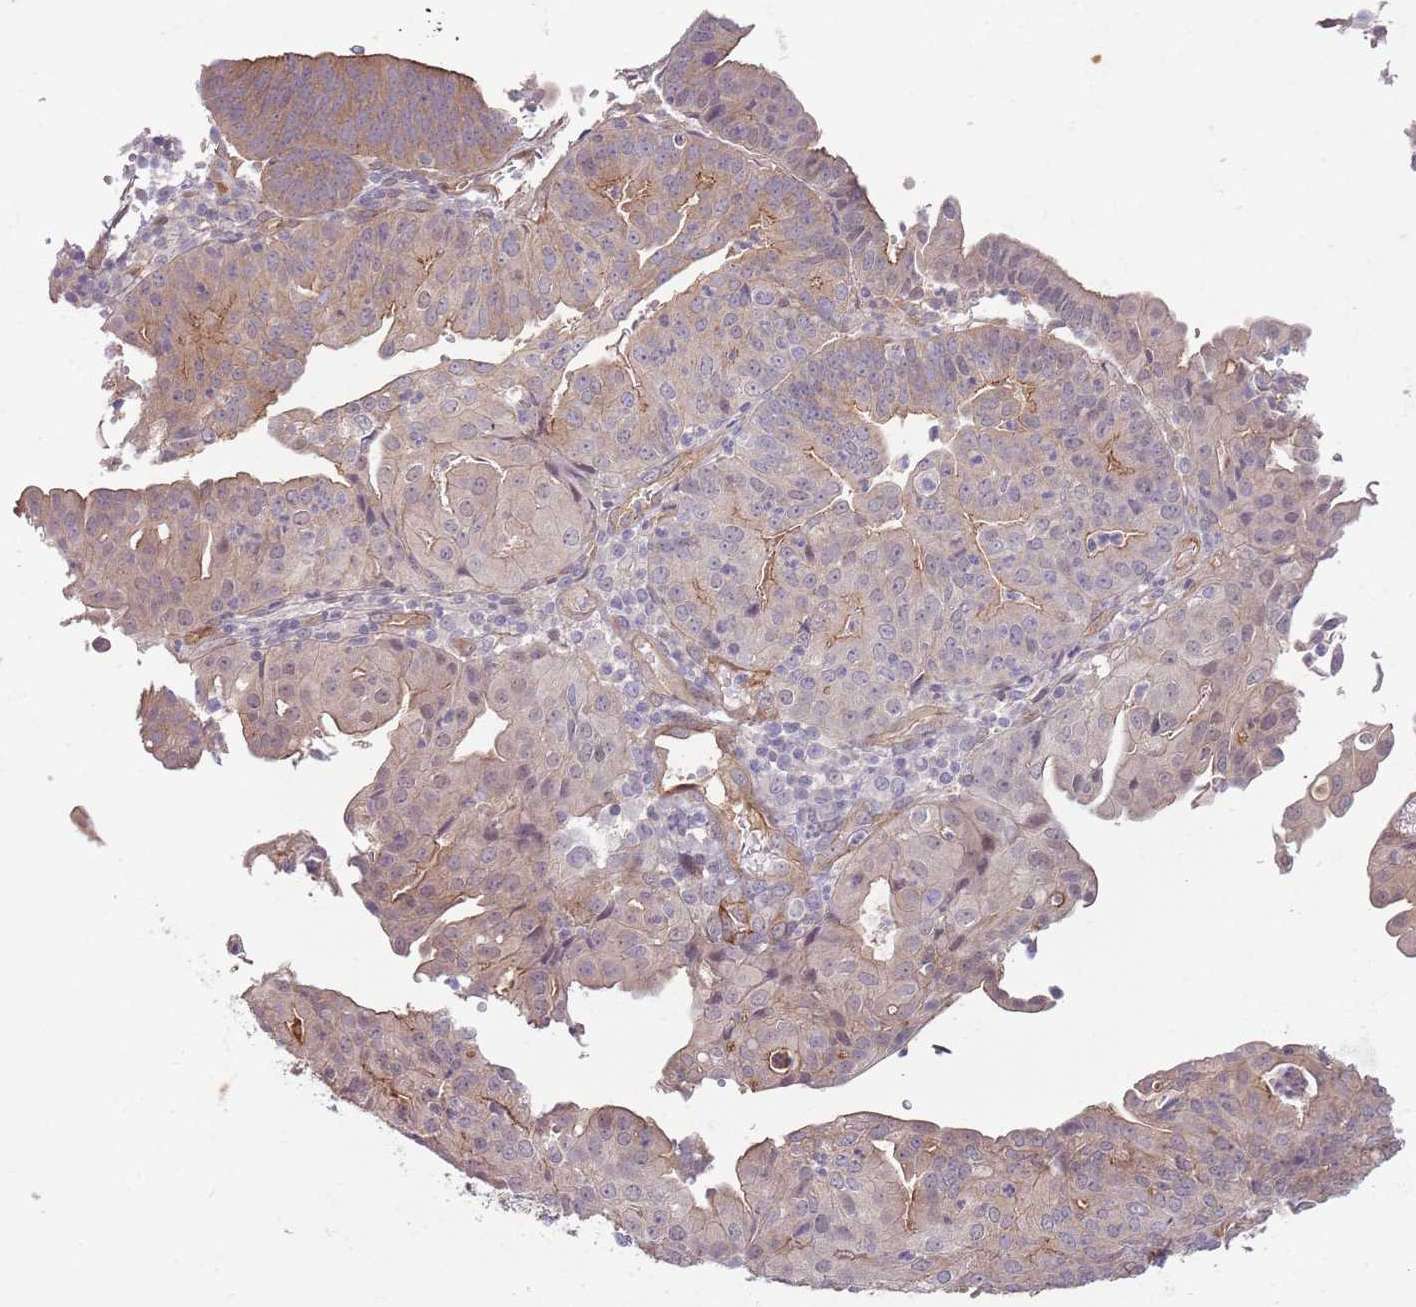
{"staining": {"intensity": "weak", "quantity": "25%-75%", "location": "cytoplasmic/membranous"}, "tissue": "endometrial cancer", "cell_type": "Tumor cells", "image_type": "cancer", "snomed": [{"axis": "morphology", "description": "Adenocarcinoma, NOS"}, {"axis": "topography", "description": "Endometrium"}], "caption": "Human adenocarcinoma (endometrial) stained with a protein marker demonstrates weak staining in tumor cells.", "gene": "SAV1", "patient": {"sex": "female", "age": 56}}